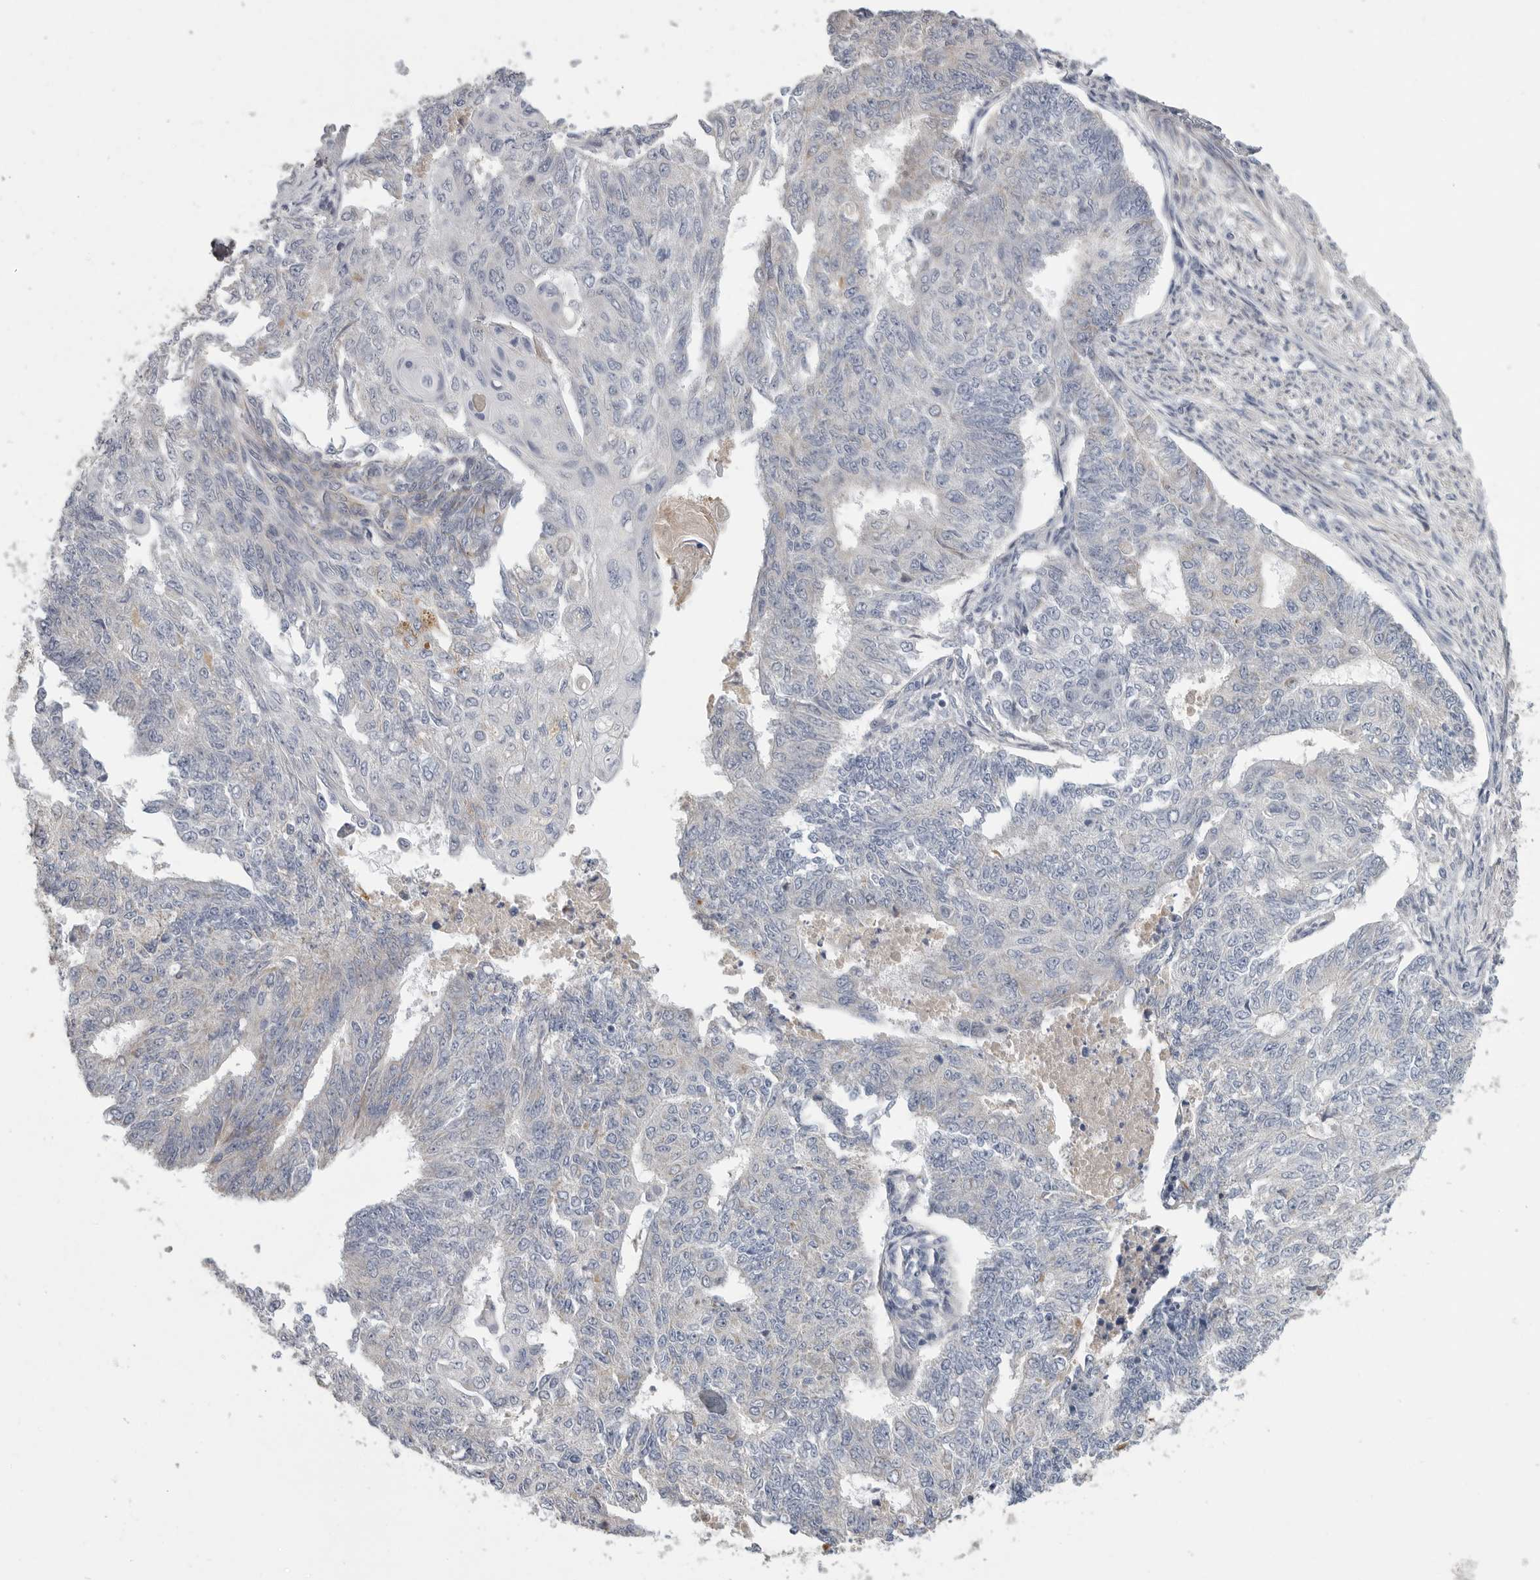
{"staining": {"intensity": "negative", "quantity": "none", "location": "none"}, "tissue": "endometrial cancer", "cell_type": "Tumor cells", "image_type": "cancer", "snomed": [{"axis": "morphology", "description": "Adenocarcinoma, NOS"}, {"axis": "topography", "description": "Endometrium"}], "caption": "This photomicrograph is of endometrial adenocarcinoma stained with immunohistochemistry (IHC) to label a protein in brown with the nuclei are counter-stained blue. There is no staining in tumor cells.", "gene": "SDC3", "patient": {"sex": "female", "age": 32}}